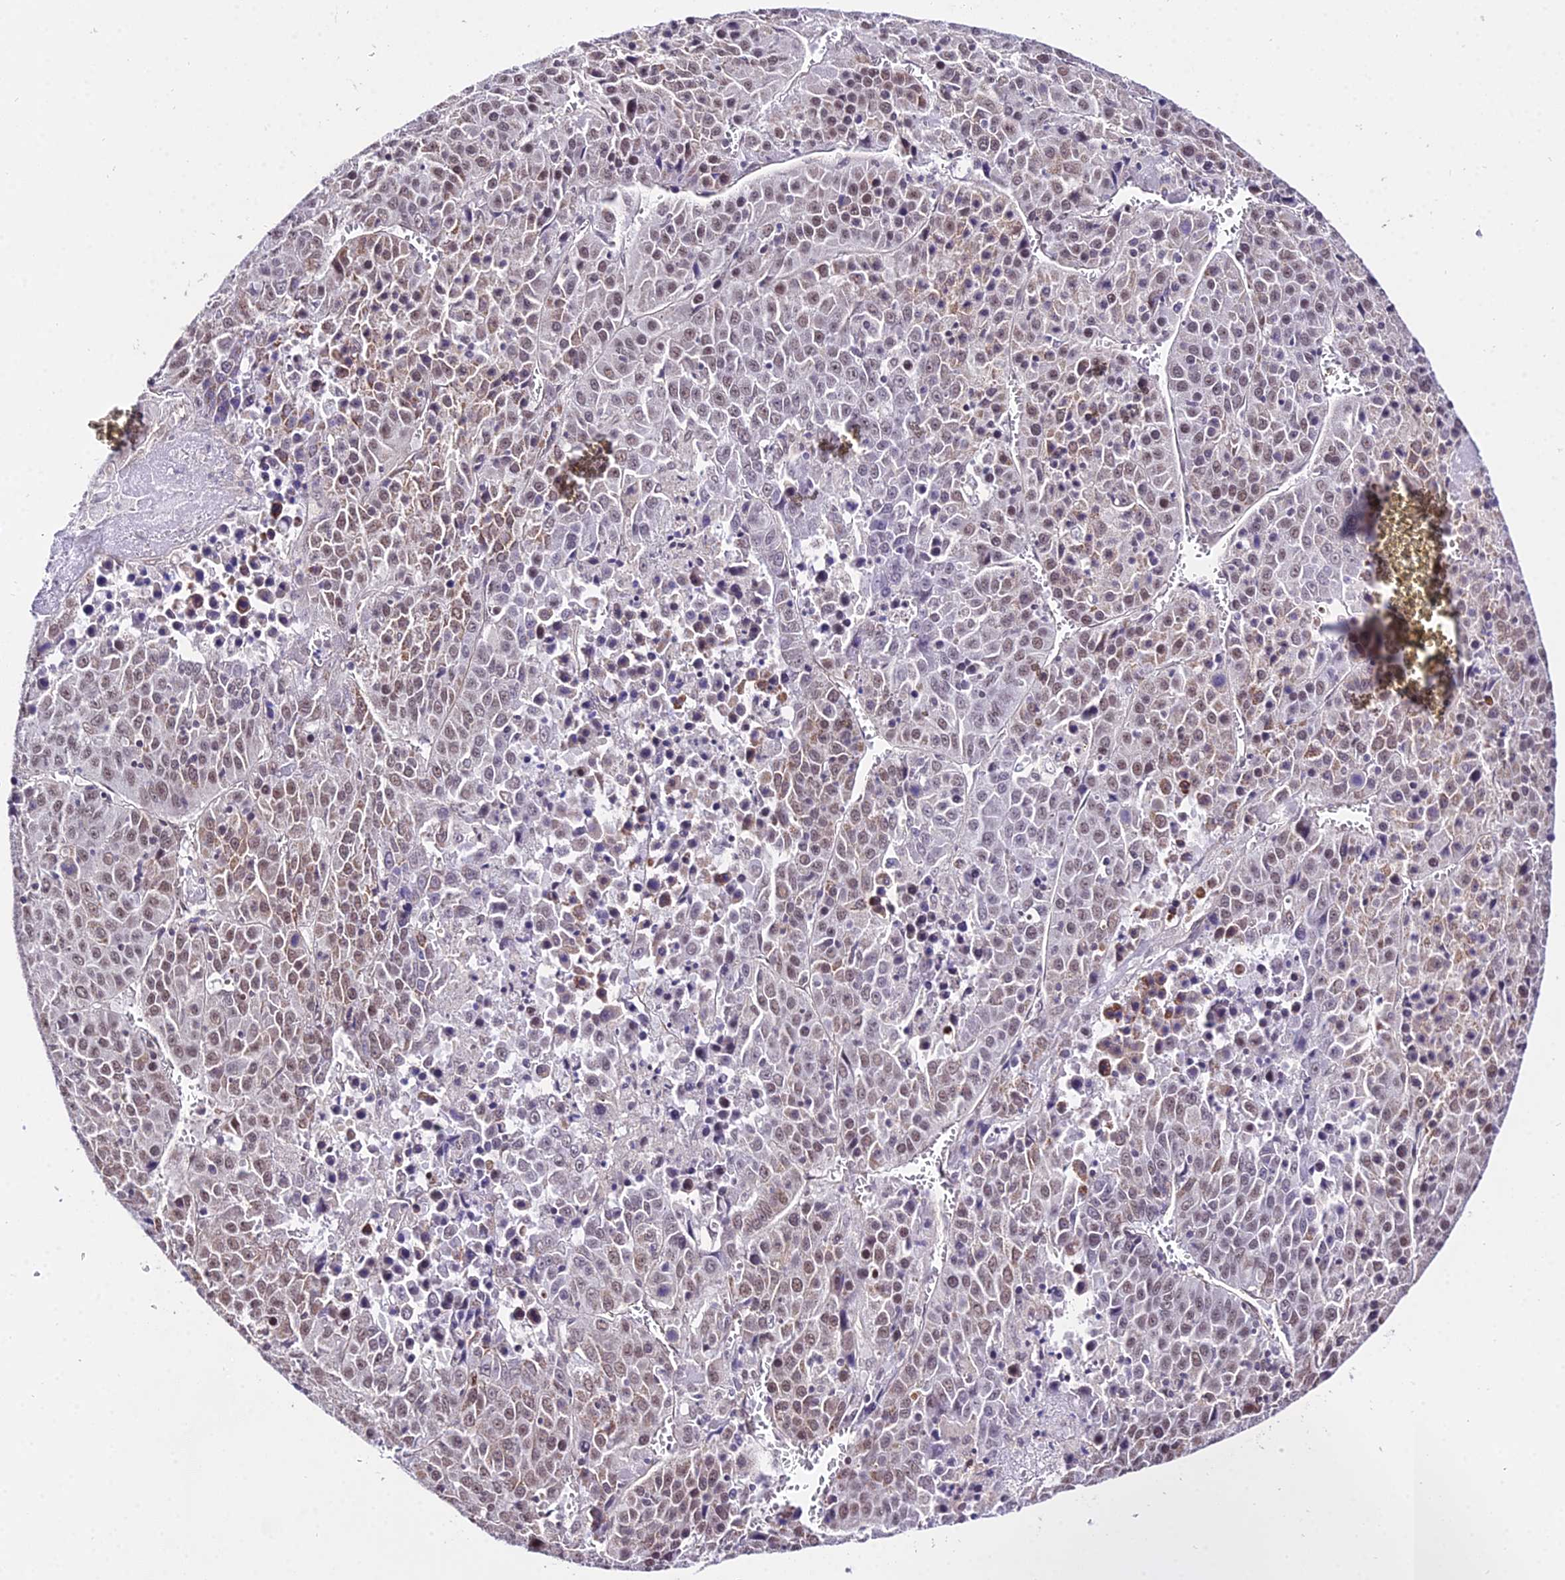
{"staining": {"intensity": "moderate", "quantity": "25%-75%", "location": "nuclear"}, "tissue": "liver cancer", "cell_type": "Tumor cells", "image_type": "cancer", "snomed": [{"axis": "morphology", "description": "Carcinoma, Hepatocellular, NOS"}, {"axis": "topography", "description": "Liver"}], "caption": "About 25%-75% of tumor cells in human liver cancer (hepatocellular carcinoma) display moderate nuclear protein positivity as visualized by brown immunohistochemical staining.", "gene": "POLR2I", "patient": {"sex": "female", "age": 53}}